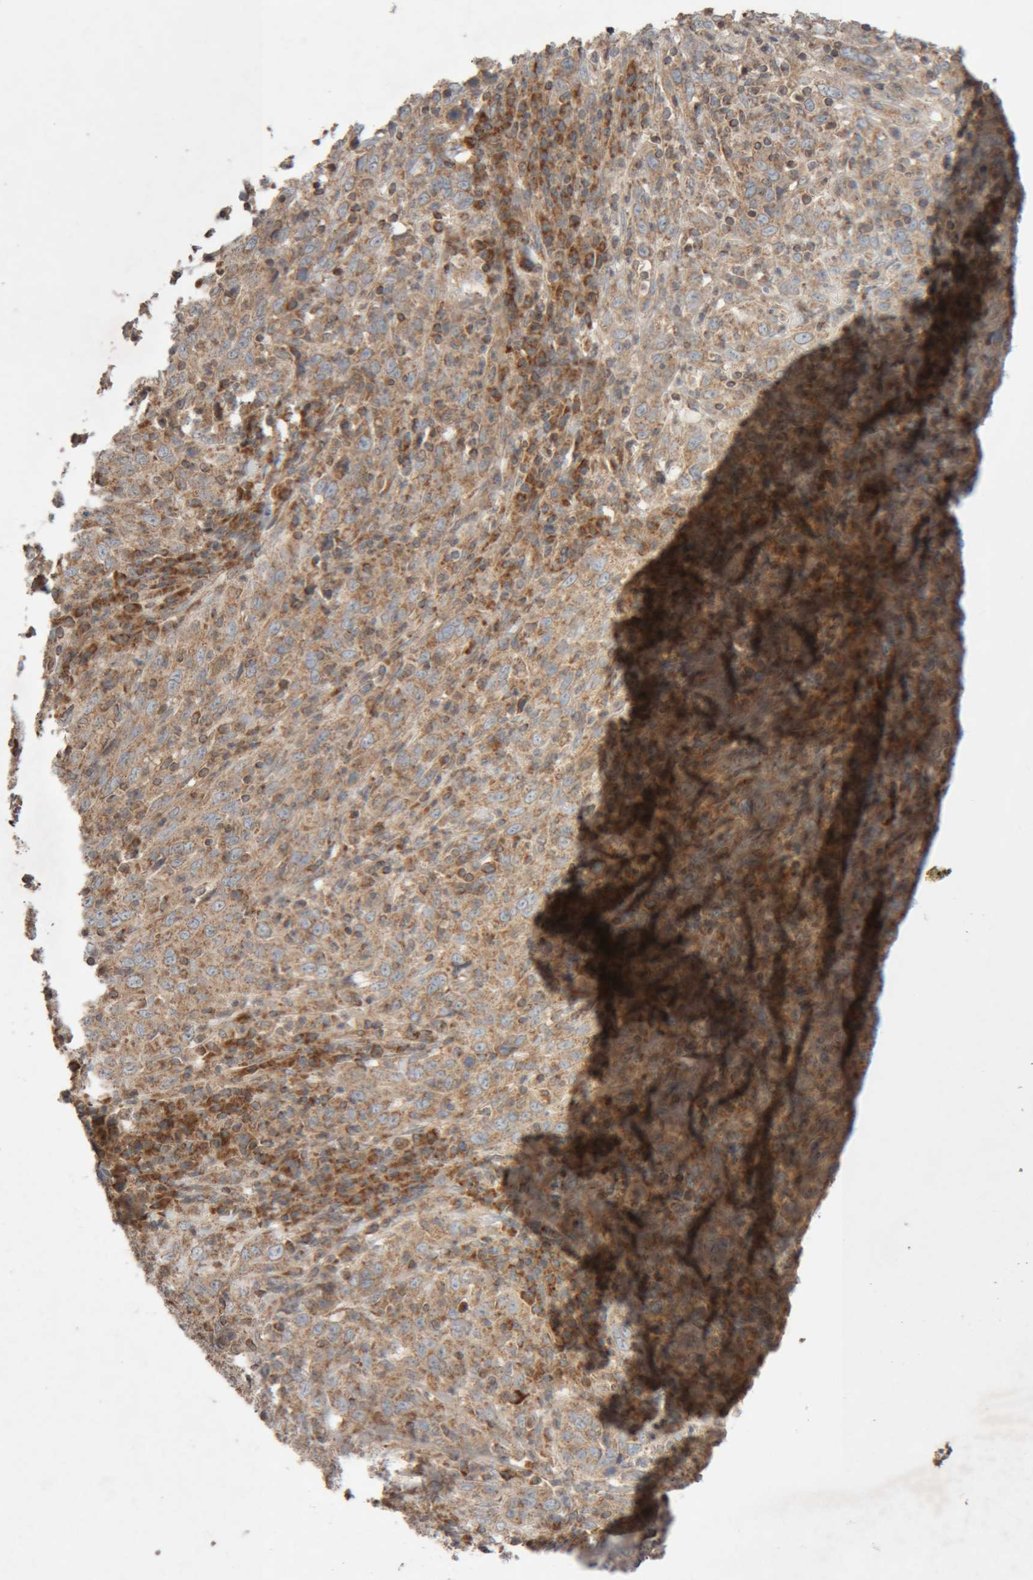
{"staining": {"intensity": "moderate", "quantity": ">75%", "location": "cytoplasmic/membranous"}, "tissue": "cervical cancer", "cell_type": "Tumor cells", "image_type": "cancer", "snomed": [{"axis": "morphology", "description": "Squamous cell carcinoma, NOS"}, {"axis": "topography", "description": "Cervix"}], "caption": "Immunohistochemistry (IHC) staining of squamous cell carcinoma (cervical), which displays medium levels of moderate cytoplasmic/membranous staining in approximately >75% of tumor cells indicating moderate cytoplasmic/membranous protein expression. The staining was performed using DAB (3,3'-diaminobenzidine) (brown) for protein detection and nuclei were counterstained in hematoxylin (blue).", "gene": "KIF21B", "patient": {"sex": "female", "age": 46}}